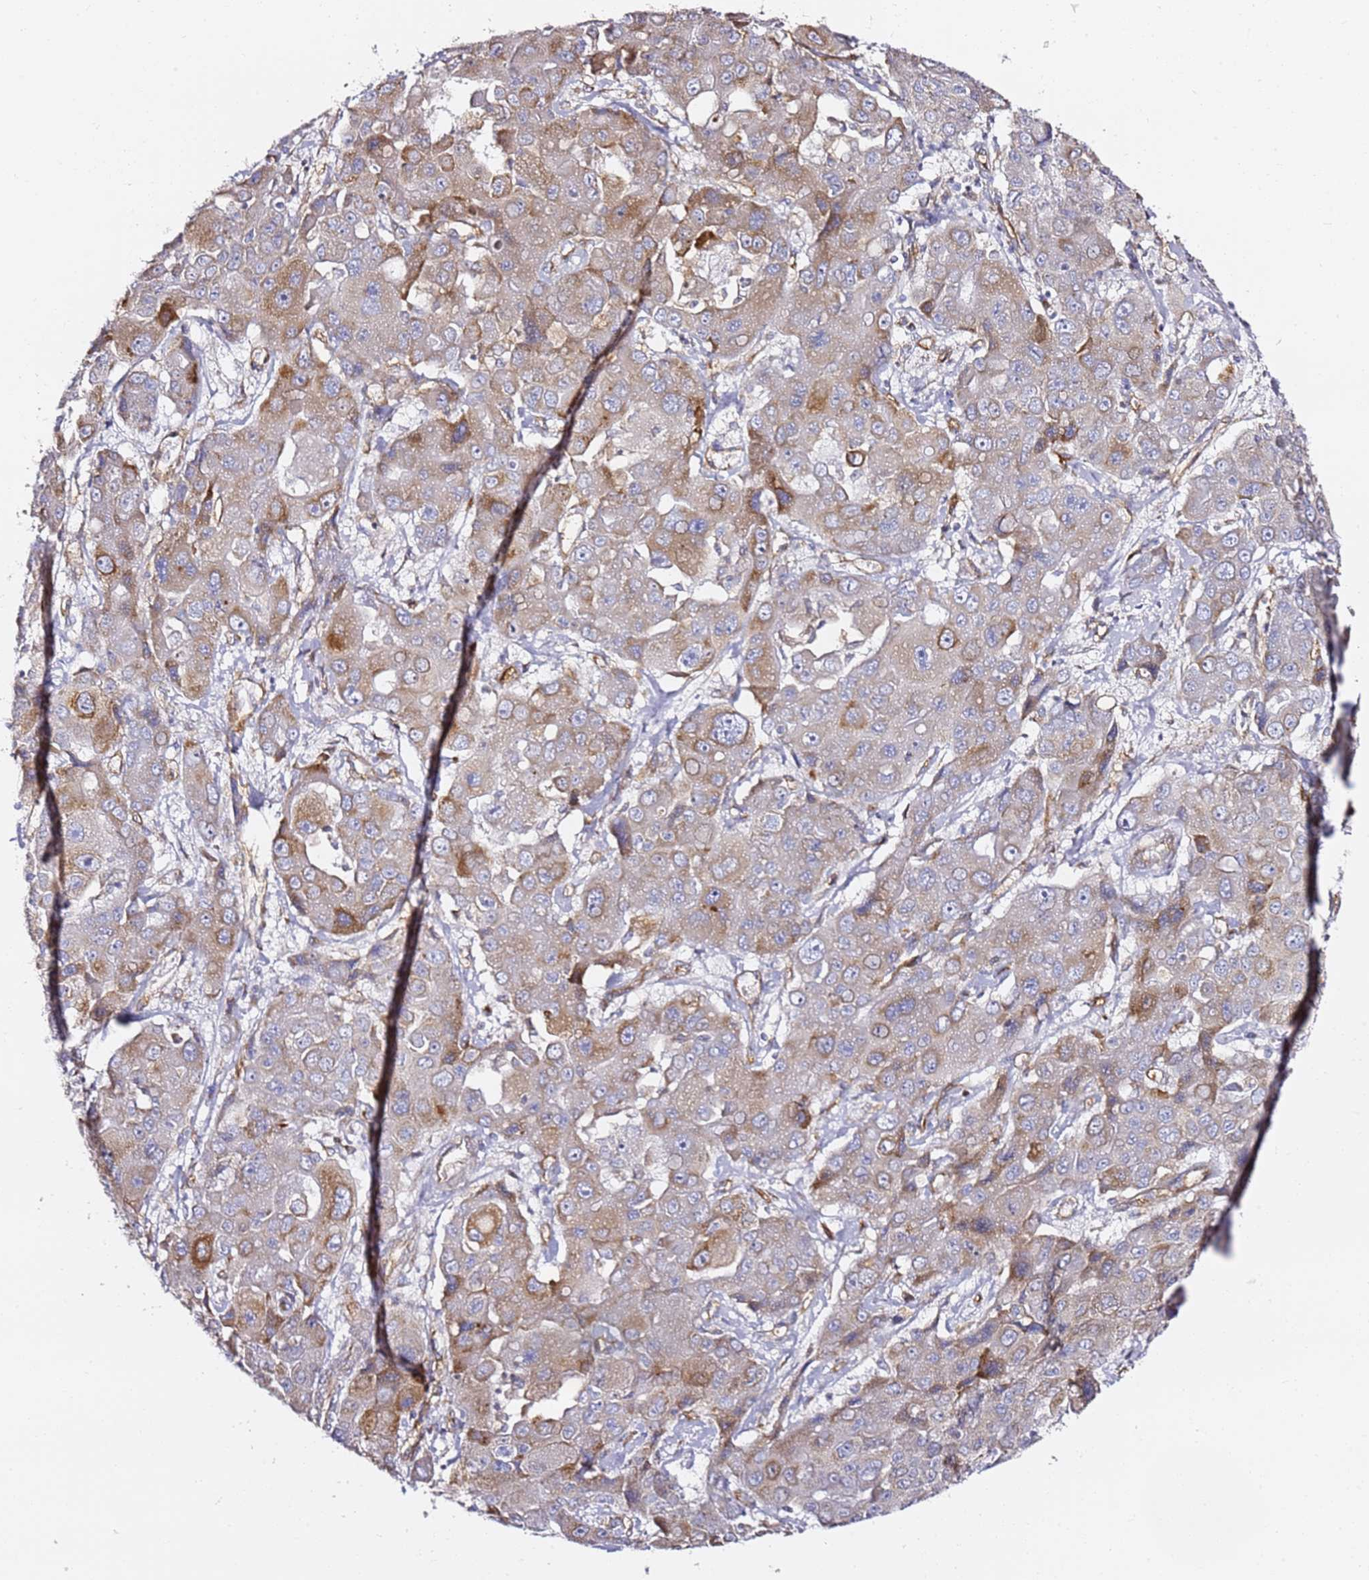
{"staining": {"intensity": "moderate", "quantity": "<25%", "location": "cytoplasmic/membranous"}, "tissue": "liver cancer", "cell_type": "Tumor cells", "image_type": "cancer", "snomed": [{"axis": "morphology", "description": "Cholangiocarcinoma"}, {"axis": "topography", "description": "Liver"}], "caption": "Immunohistochemical staining of human liver cancer (cholangiocarcinoma) shows low levels of moderate cytoplasmic/membranous positivity in about <25% of tumor cells.", "gene": "KIF7", "patient": {"sex": "male", "age": 67}}